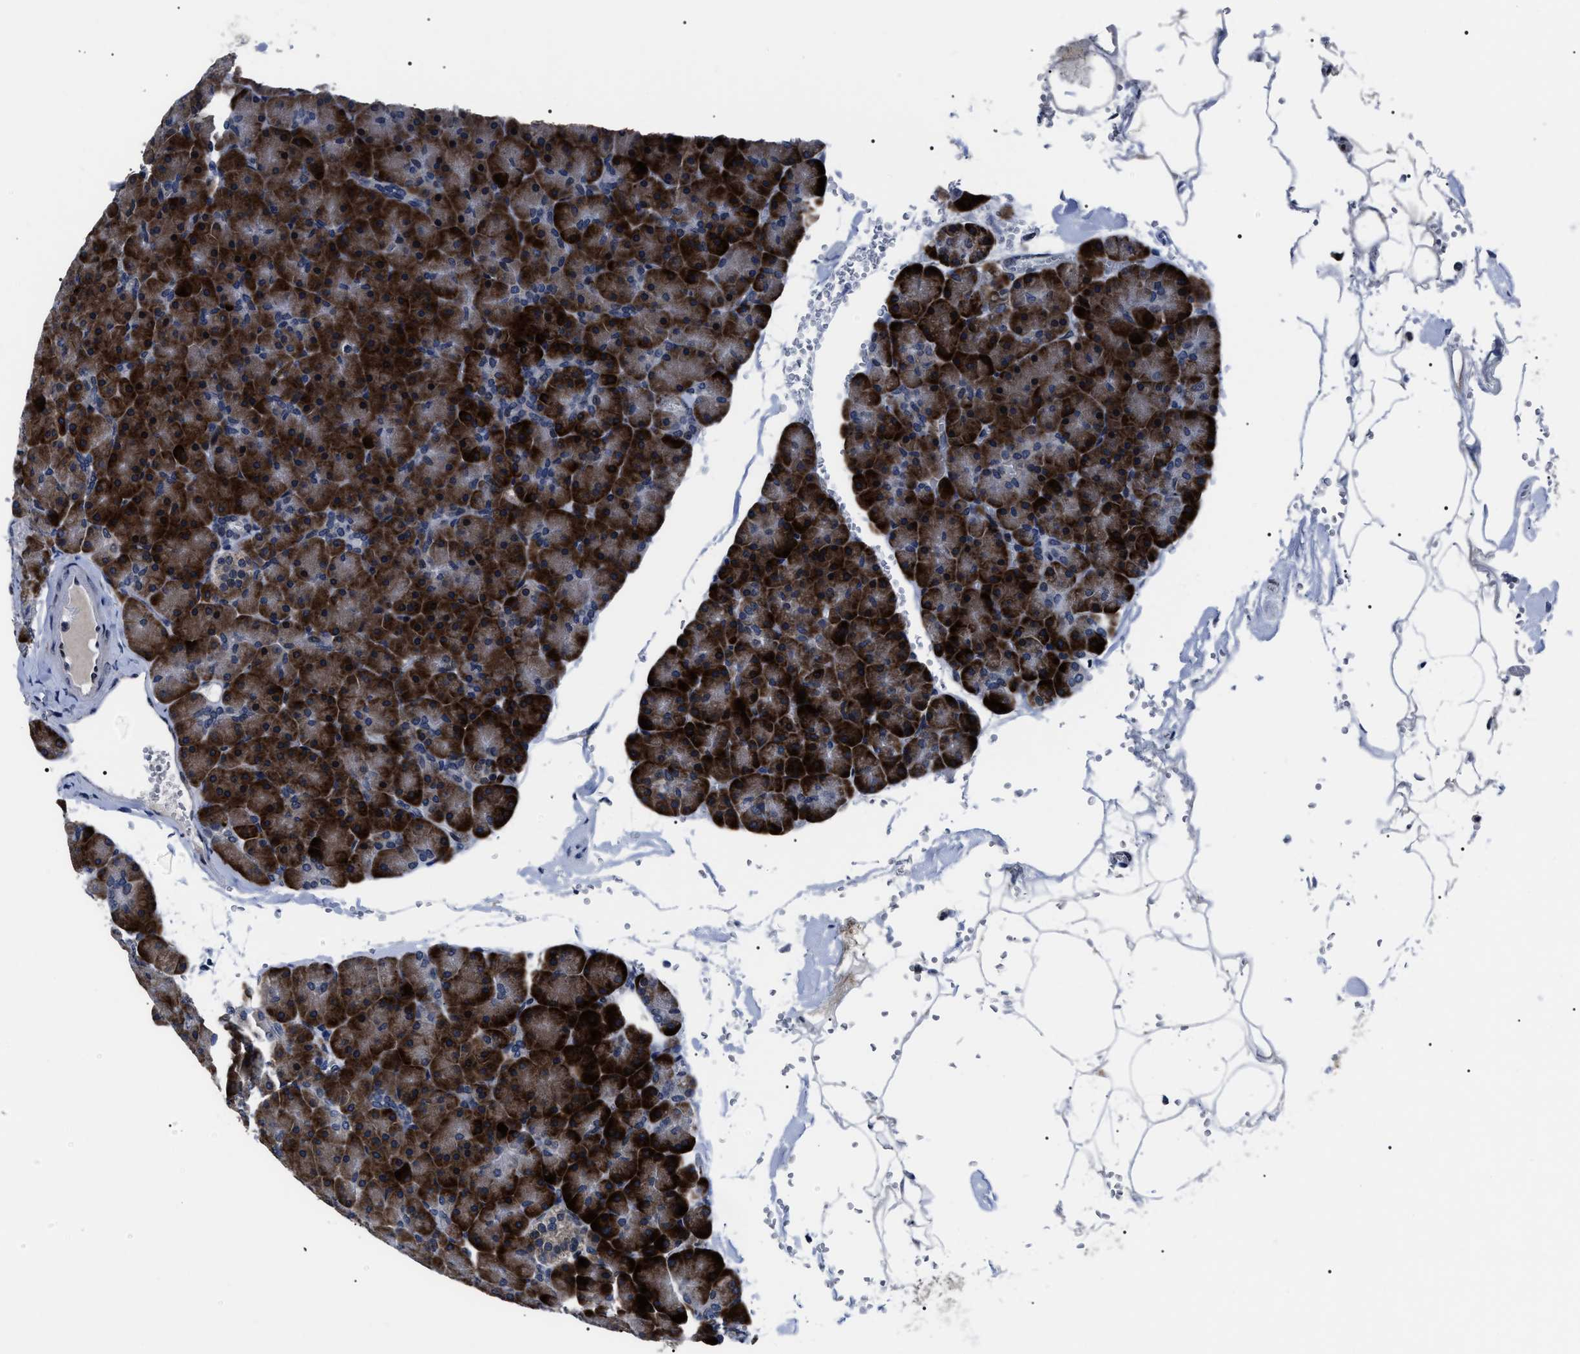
{"staining": {"intensity": "strong", "quantity": ">75%", "location": "cytoplasmic/membranous"}, "tissue": "pancreas", "cell_type": "Exocrine glandular cells", "image_type": "normal", "snomed": [{"axis": "morphology", "description": "Normal tissue, NOS"}, {"axis": "topography", "description": "Pancreas"}], "caption": "Immunohistochemical staining of unremarkable human pancreas exhibits strong cytoplasmic/membranous protein positivity in approximately >75% of exocrine glandular cells. The staining was performed using DAB to visualize the protein expression in brown, while the nuclei were stained in blue with hematoxylin (Magnification: 20x).", "gene": "LRRC14", "patient": {"sex": "male", "age": 35}}